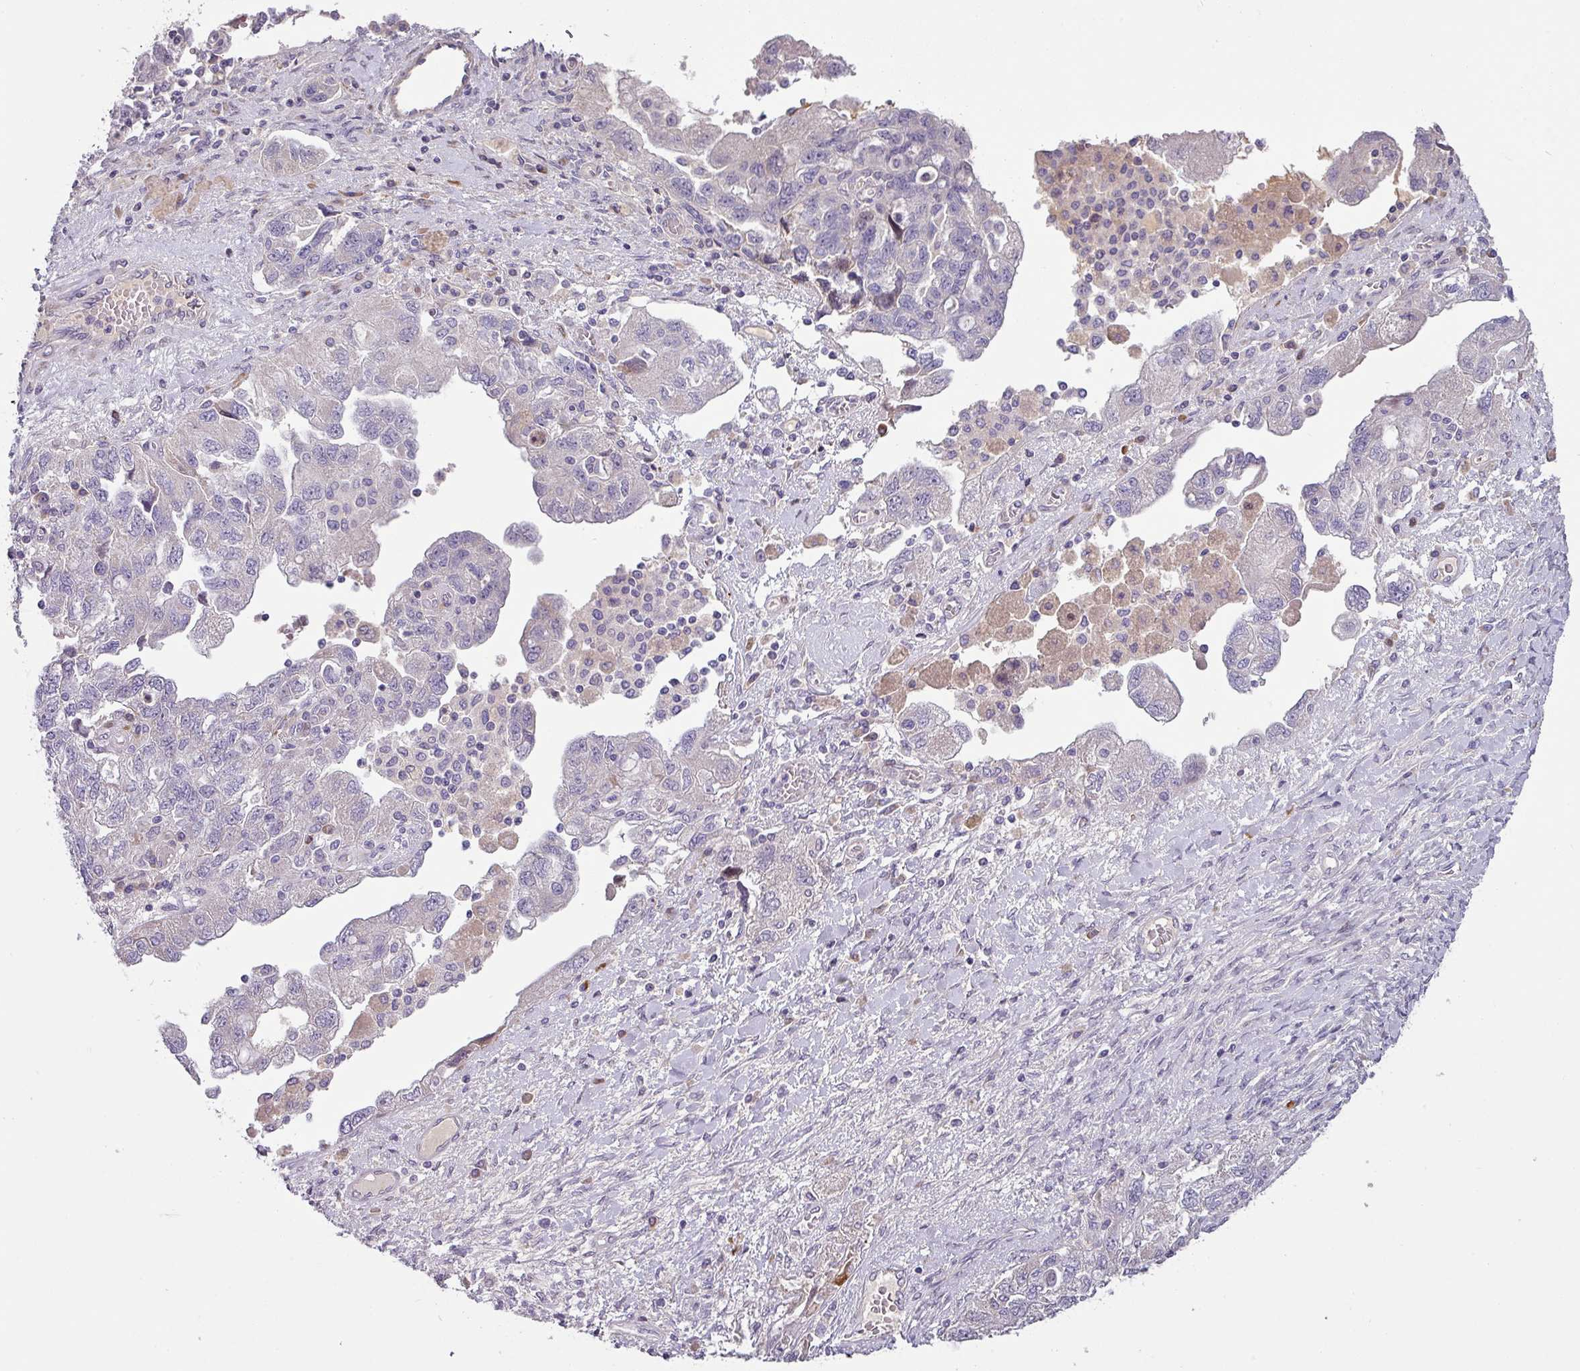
{"staining": {"intensity": "negative", "quantity": "none", "location": "none"}, "tissue": "ovarian cancer", "cell_type": "Tumor cells", "image_type": "cancer", "snomed": [{"axis": "morphology", "description": "Carcinoma, NOS"}, {"axis": "morphology", "description": "Cystadenocarcinoma, serous, NOS"}, {"axis": "topography", "description": "Ovary"}], "caption": "IHC photomicrograph of ovarian cancer (carcinoma) stained for a protein (brown), which exhibits no expression in tumor cells.", "gene": "KLHL3", "patient": {"sex": "female", "age": 69}}